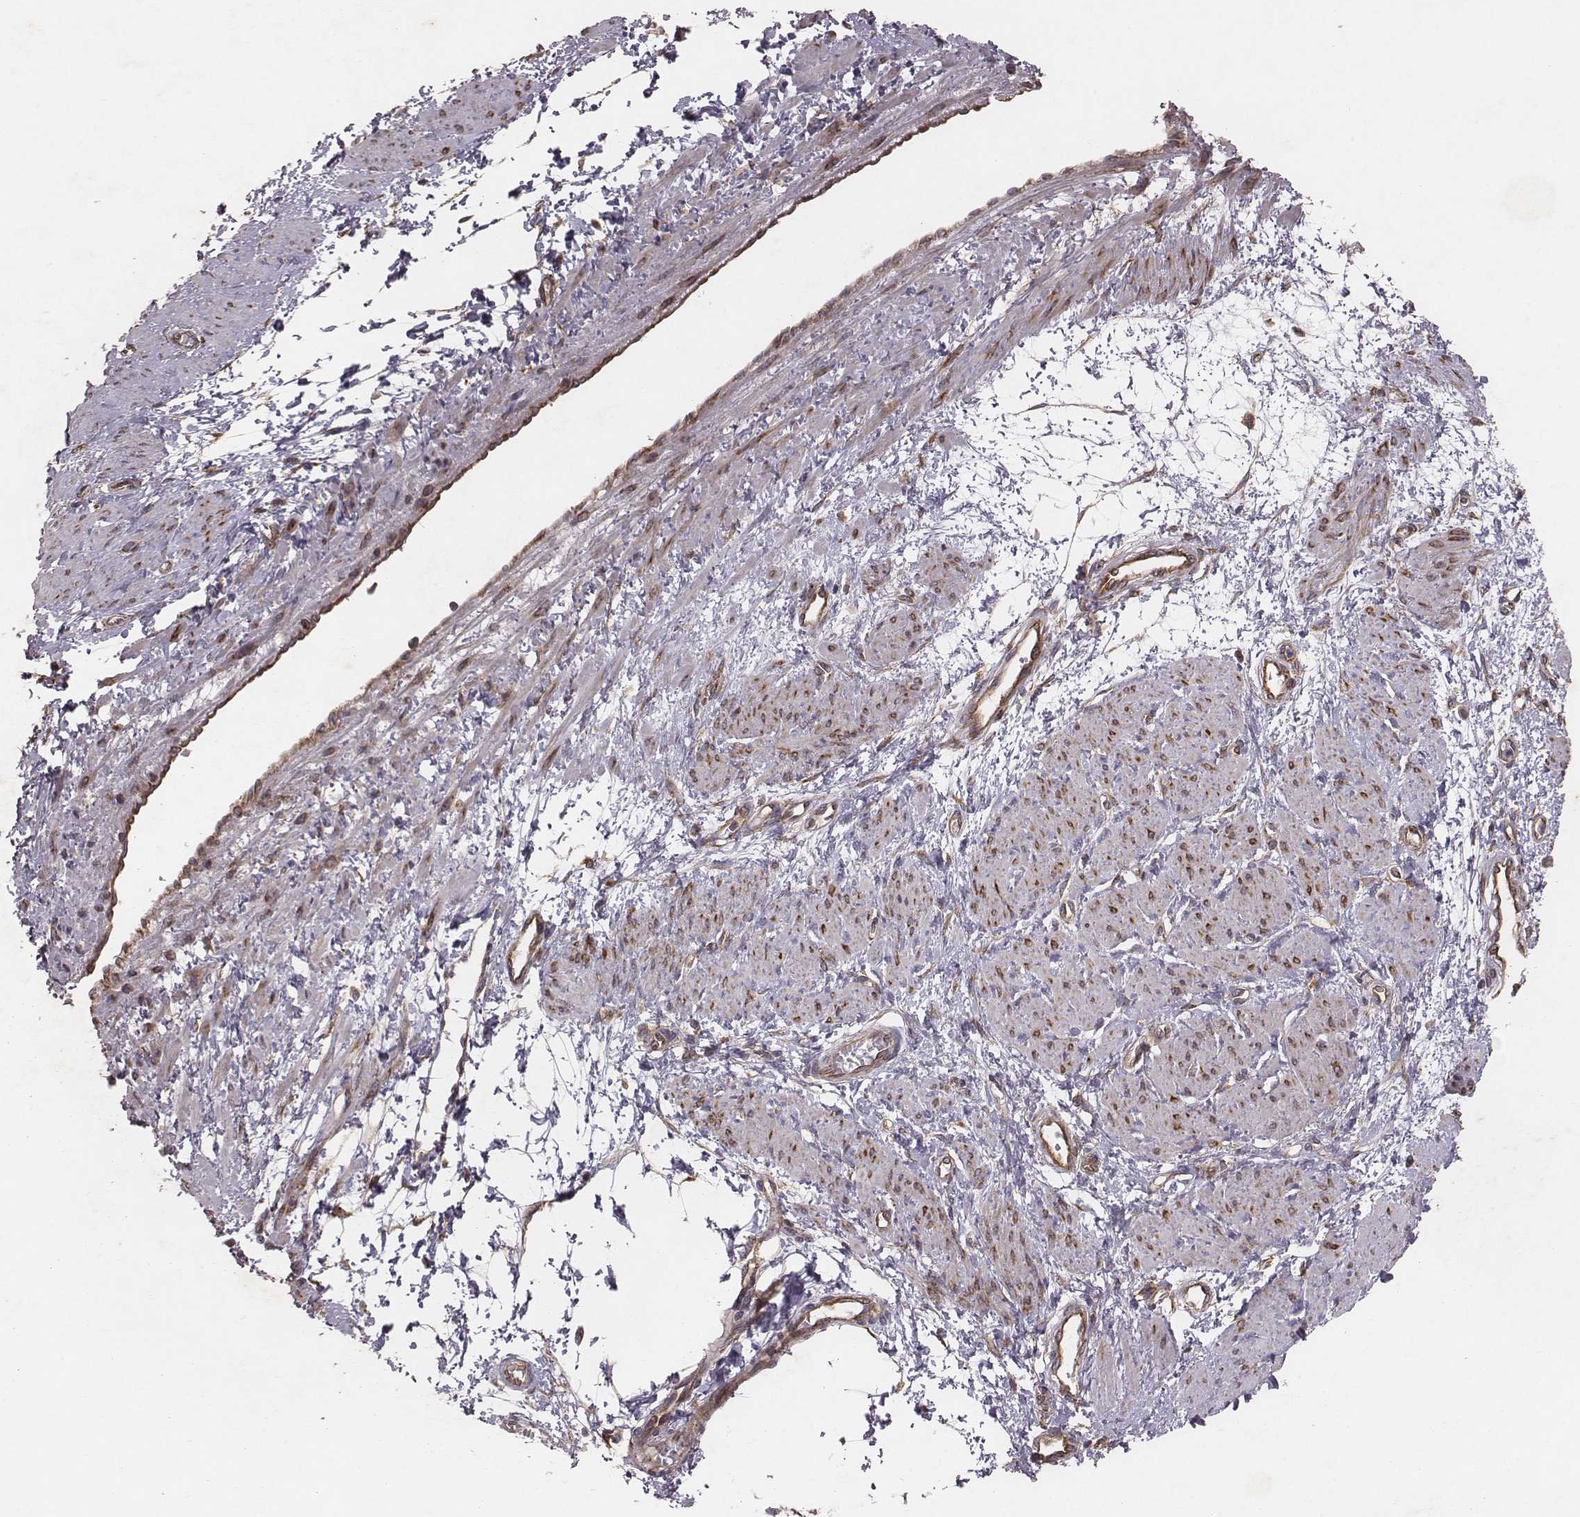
{"staining": {"intensity": "strong", "quantity": ">75%", "location": "cytoplasmic/membranous"}, "tissue": "smooth muscle", "cell_type": "Smooth muscle cells", "image_type": "normal", "snomed": [{"axis": "morphology", "description": "Normal tissue, NOS"}, {"axis": "topography", "description": "Smooth muscle"}, {"axis": "topography", "description": "Uterus"}], "caption": "Strong cytoplasmic/membranous positivity for a protein is present in about >75% of smooth muscle cells of benign smooth muscle using immunohistochemistry (IHC).", "gene": "TXLNA", "patient": {"sex": "female", "age": 39}}